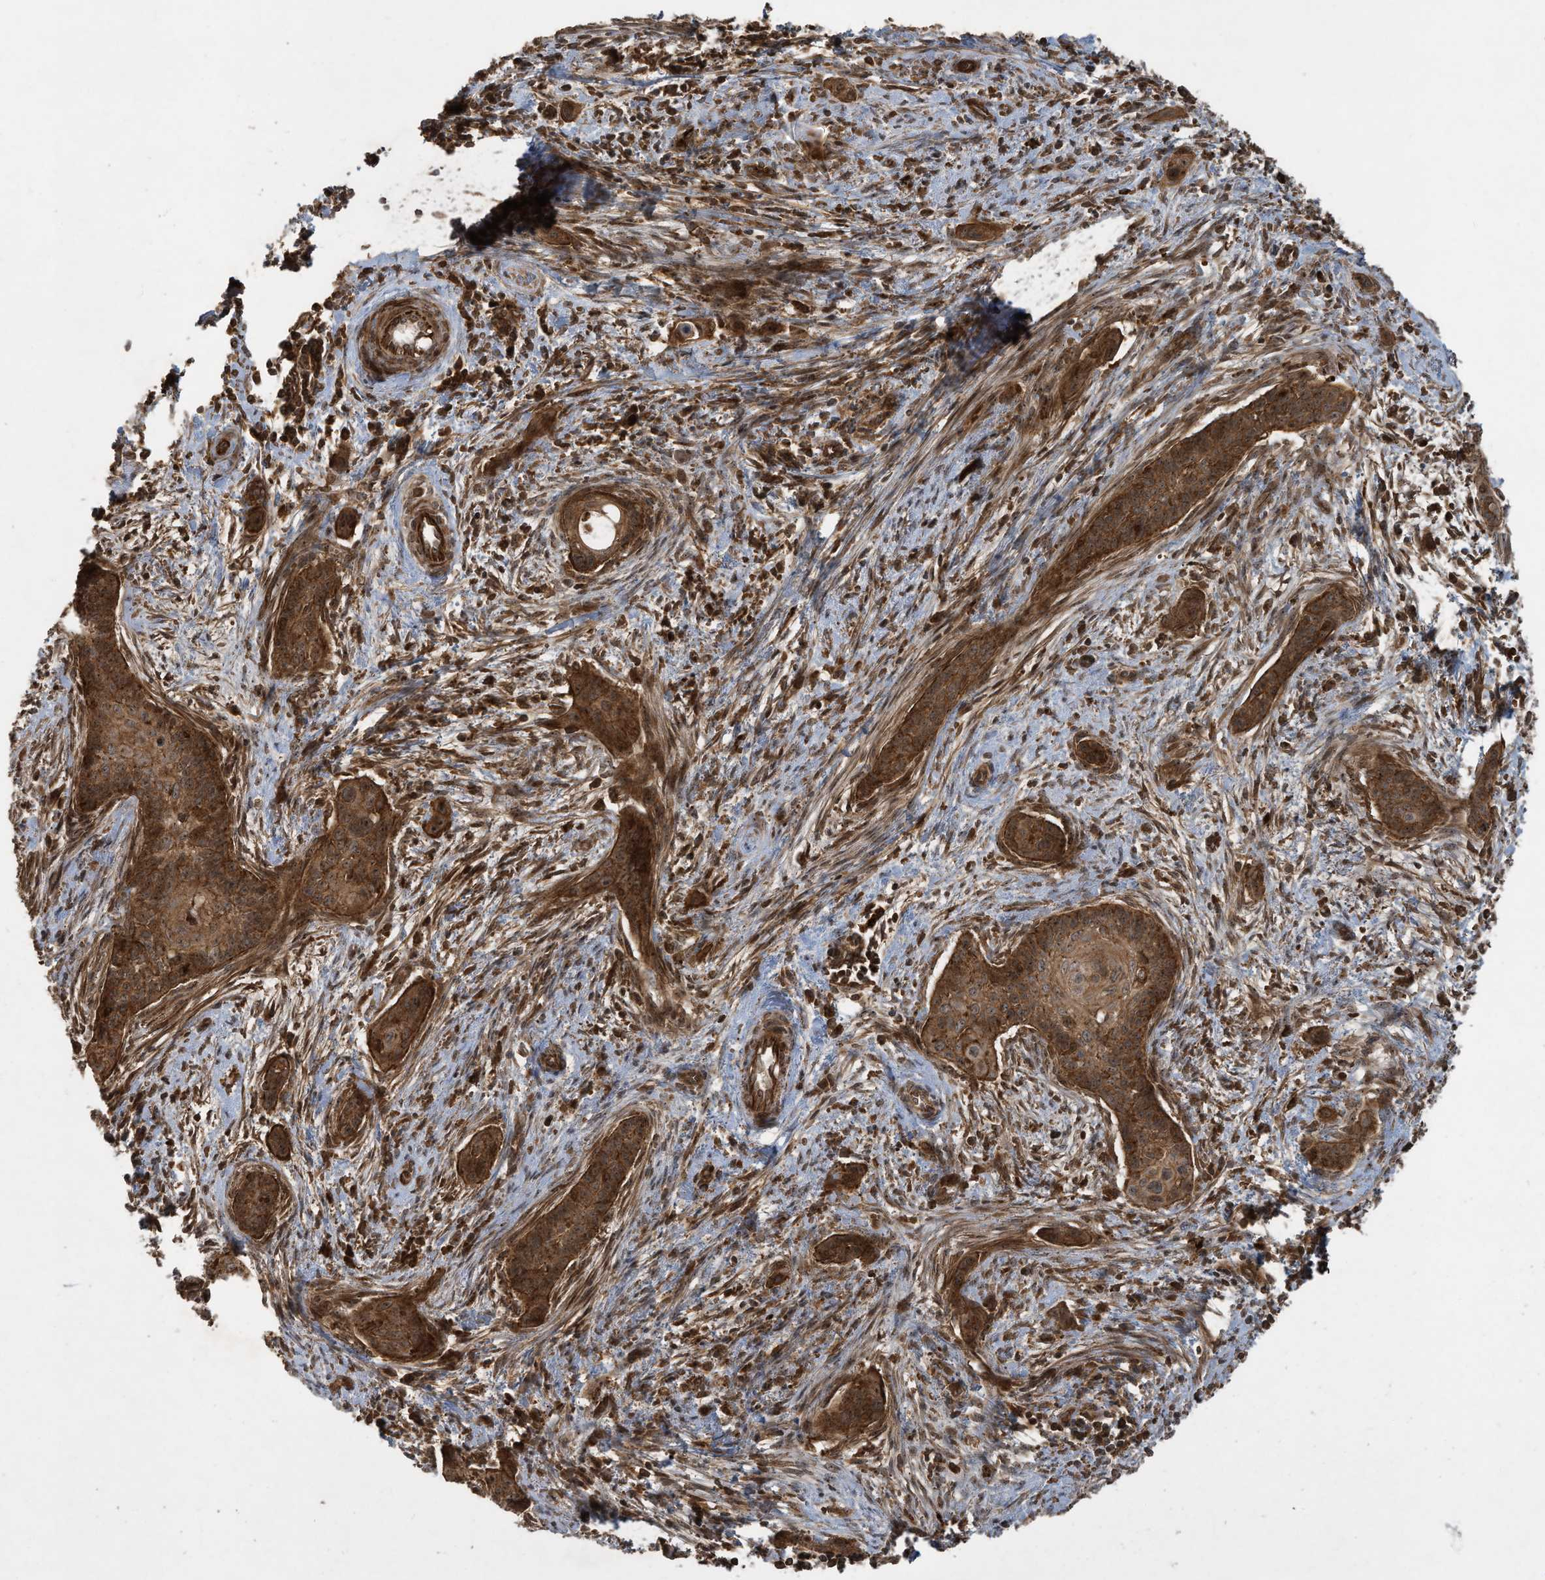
{"staining": {"intensity": "strong", "quantity": ">75%", "location": "cytoplasmic/membranous"}, "tissue": "cervical cancer", "cell_type": "Tumor cells", "image_type": "cancer", "snomed": [{"axis": "morphology", "description": "Squamous cell carcinoma, NOS"}, {"axis": "topography", "description": "Cervix"}], "caption": "Immunohistochemistry (IHC) (DAB) staining of human cervical squamous cell carcinoma reveals strong cytoplasmic/membranous protein positivity in about >75% of tumor cells.", "gene": "DDIT4", "patient": {"sex": "female", "age": 33}}